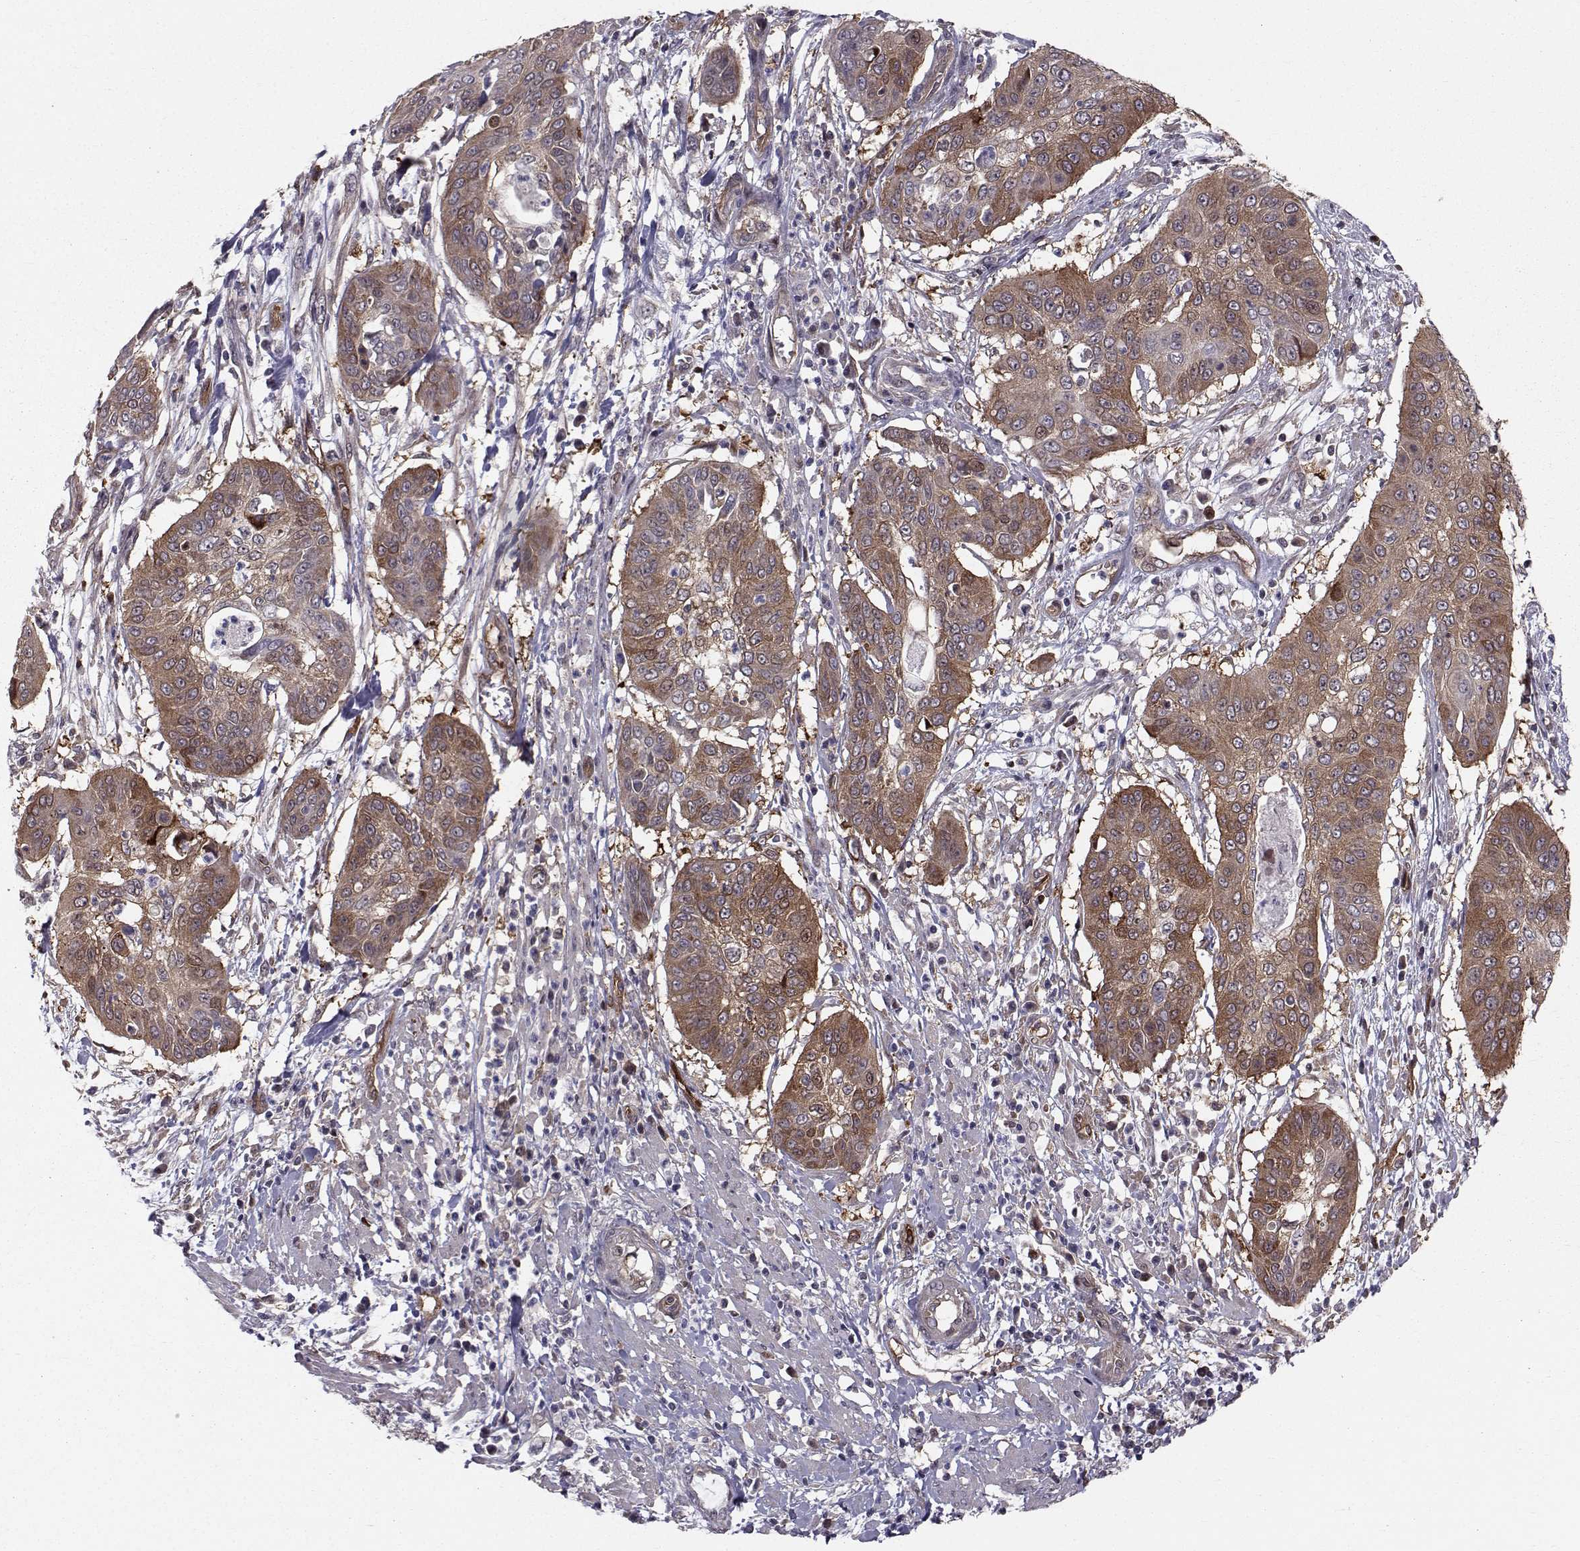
{"staining": {"intensity": "strong", "quantity": "<25%", "location": "cytoplasmic/membranous"}, "tissue": "cervical cancer", "cell_type": "Tumor cells", "image_type": "cancer", "snomed": [{"axis": "morphology", "description": "Squamous cell carcinoma, NOS"}, {"axis": "topography", "description": "Cervix"}], "caption": "Strong cytoplasmic/membranous expression for a protein is present in approximately <25% of tumor cells of cervical squamous cell carcinoma using immunohistochemistry (IHC).", "gene": "HSP90AB1", "patient": {"sex": "female", "age": 39}}